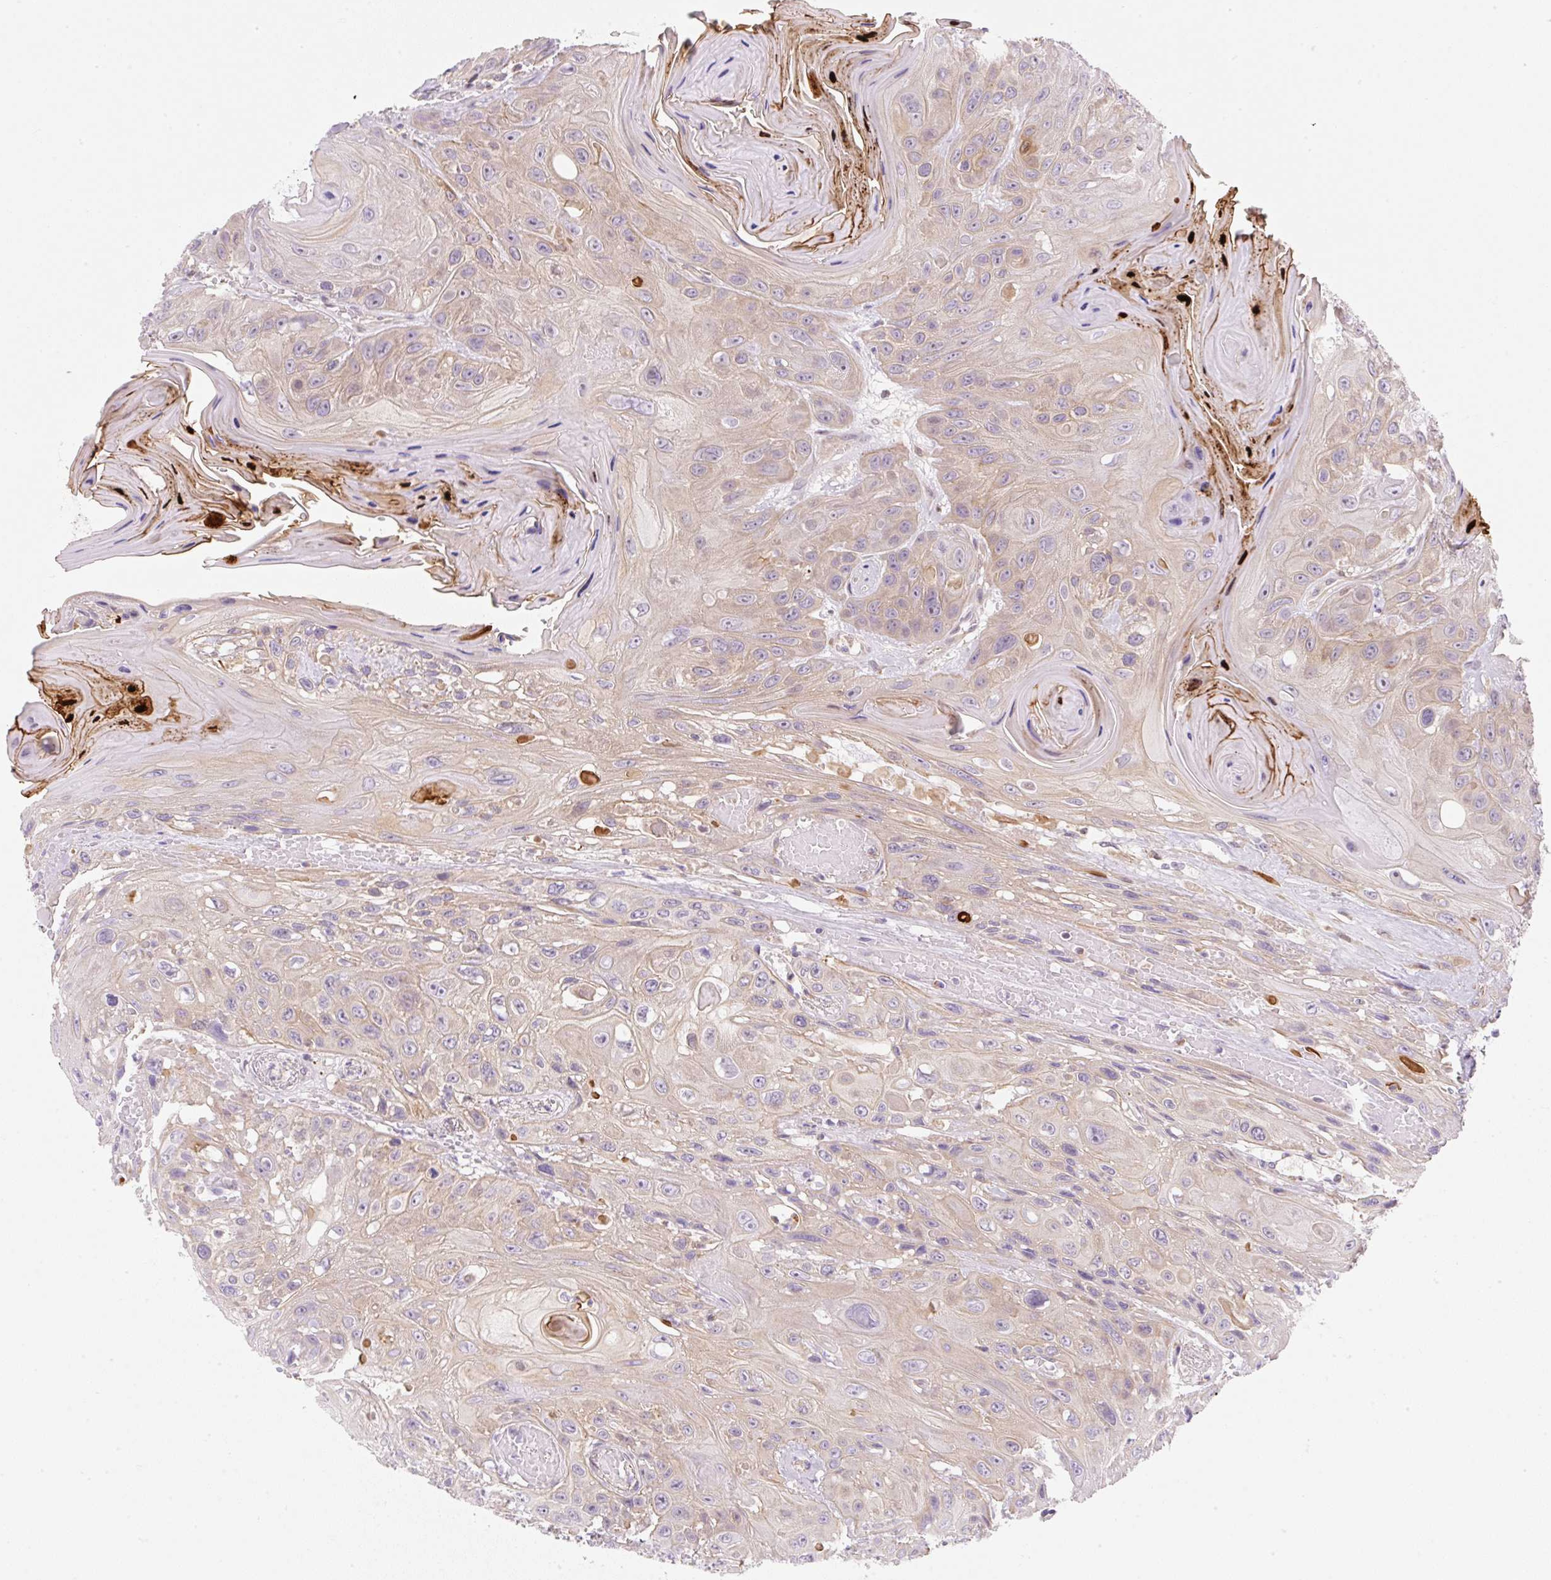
{"staining": {"intensity": "weak", "quantity": "25%-75%", "location": "cytoplasmic/membranous"}, "tissue": "head and neck cancer", "cell_type": "Tumor cells", "image_type": "cancer", "snomed": [{"axis": "morphology", "description": "Squamous cell carcinoma, NOS"}, {"axis": "topography", "description": "Head-Neck"}], "caption": "Human head and neck squamous cell carcinoma stained for a protein (brown) reveals weak cytoplasmic/membranous positive staining in about 25%-75% of tumor cells.", "gene": "OMA1", "patient": {"sex": "female", "age": 59}}